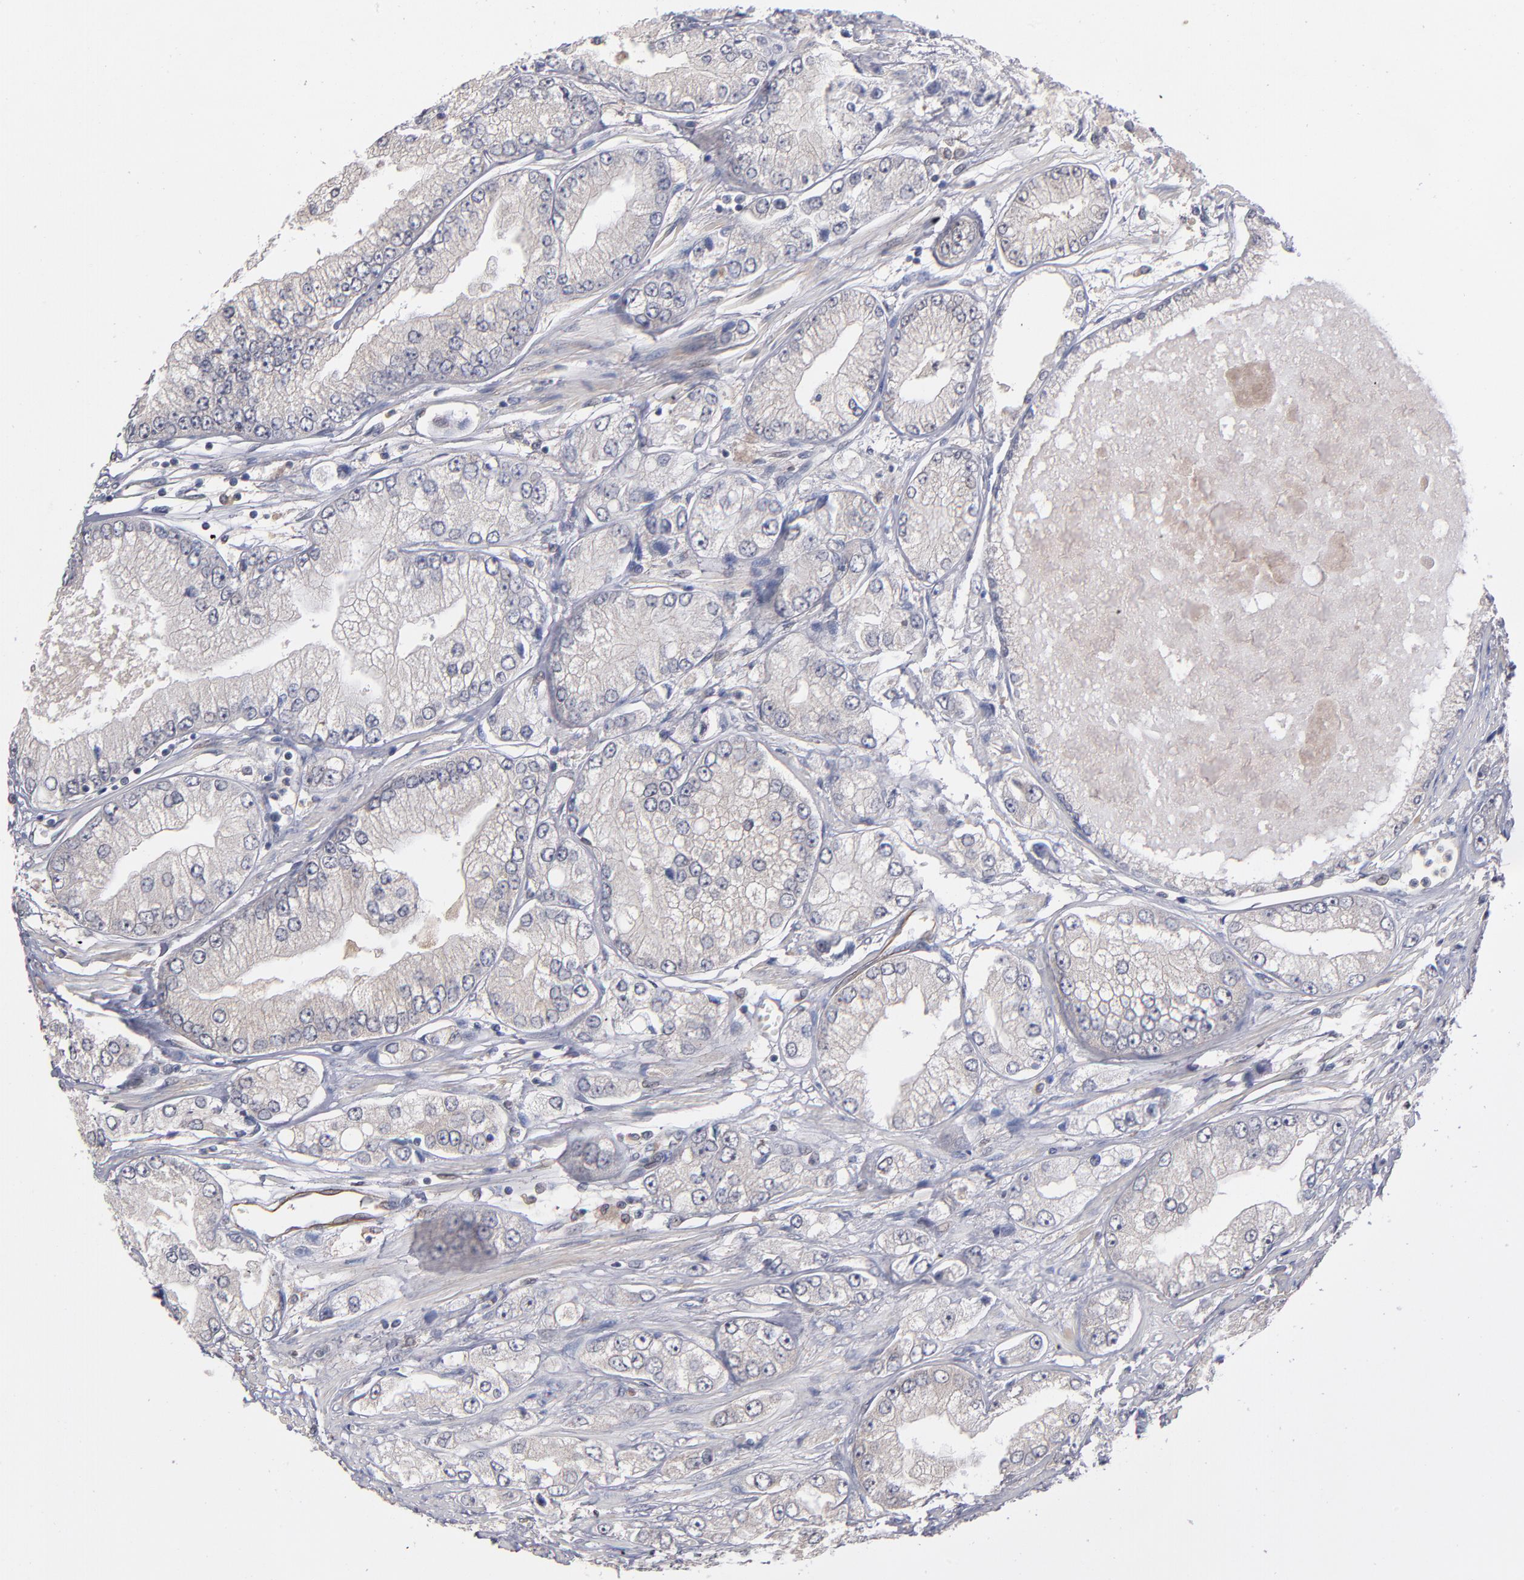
{"staining": {"intensity": "weak", "quantity": "<25%", "location": "cytoplasmic/membranous"}, "tissue": "prostate cancer", "cell_type": "Tumor cells", "image_type": "cancer", "snomed": [{"axis": "morphology", "description": "Adenocarcinoma, Medium grade"}, {"axis": "topography", "description": "Prostate"}], "caption": "This is an immunohistochemistry photomicrograph of prostate cancer. There is no staining in tumor cells.", "gene": "GMFG", "patient": {"sex": "male", "age": 72}}